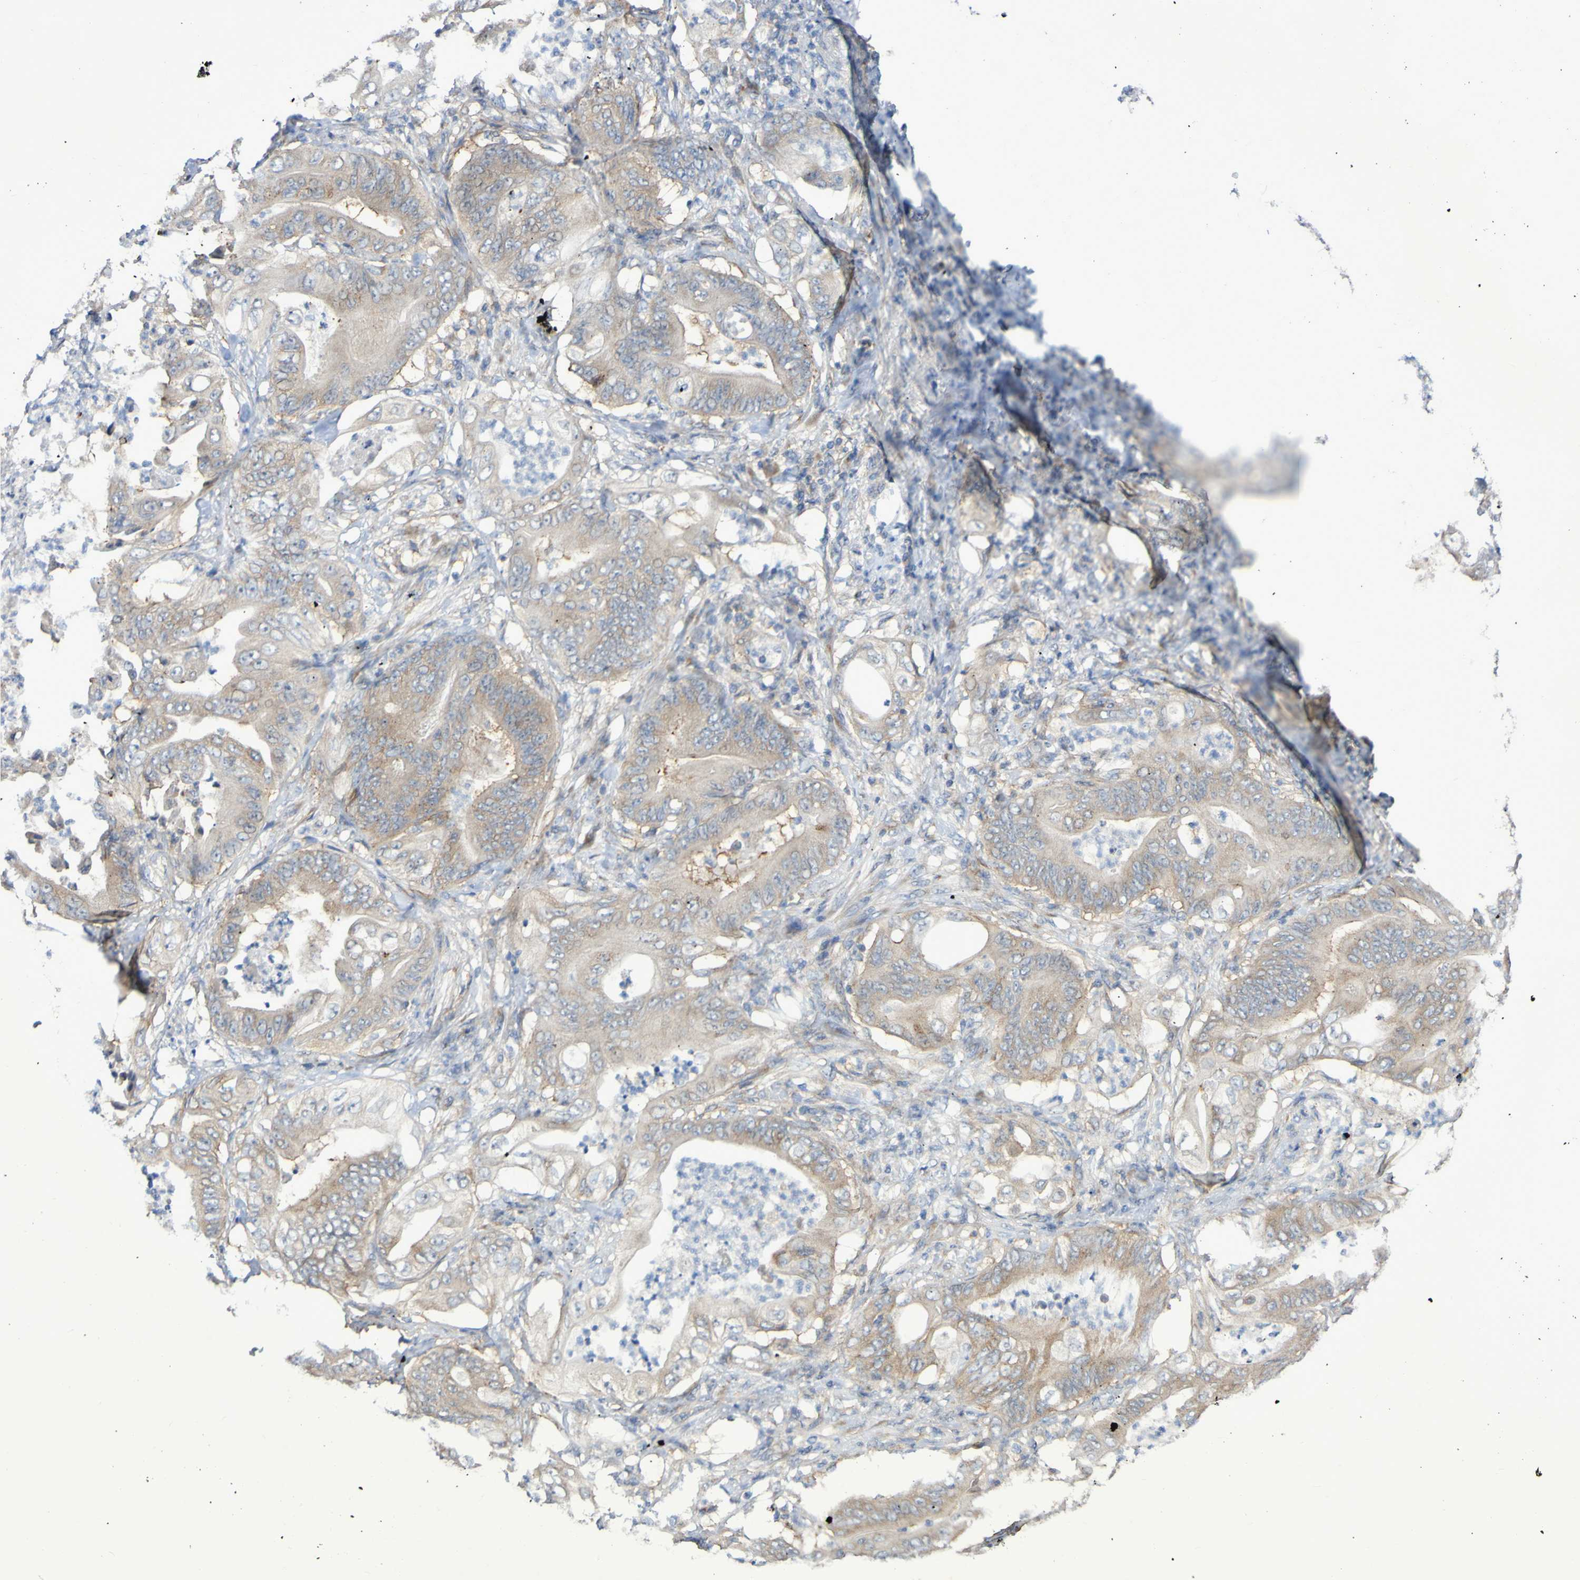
{"staining": {"intensity": "weak", "quantity": ">75%", "location": "cytoplasmic/membranous"}, "tissue": "stomach cancer", "cell_type": "Tumor cells", "image_type": "cancer", "snomed": [{"axis": "morphology", "description": "Adenocarcinoma, NOS"}, {"axis": "topography", "description": "Stomach"}], "caption": "Immunohistochemistry (IHC) image of human stomach adenocarcinoma stained for a protein (brown), which demonstrates low levels of weak cytoplasmic/membranous expression in about >75% of tumor cells.", "gene": "LMBRD2", "patient": {"sex": "female", "age": 73}}